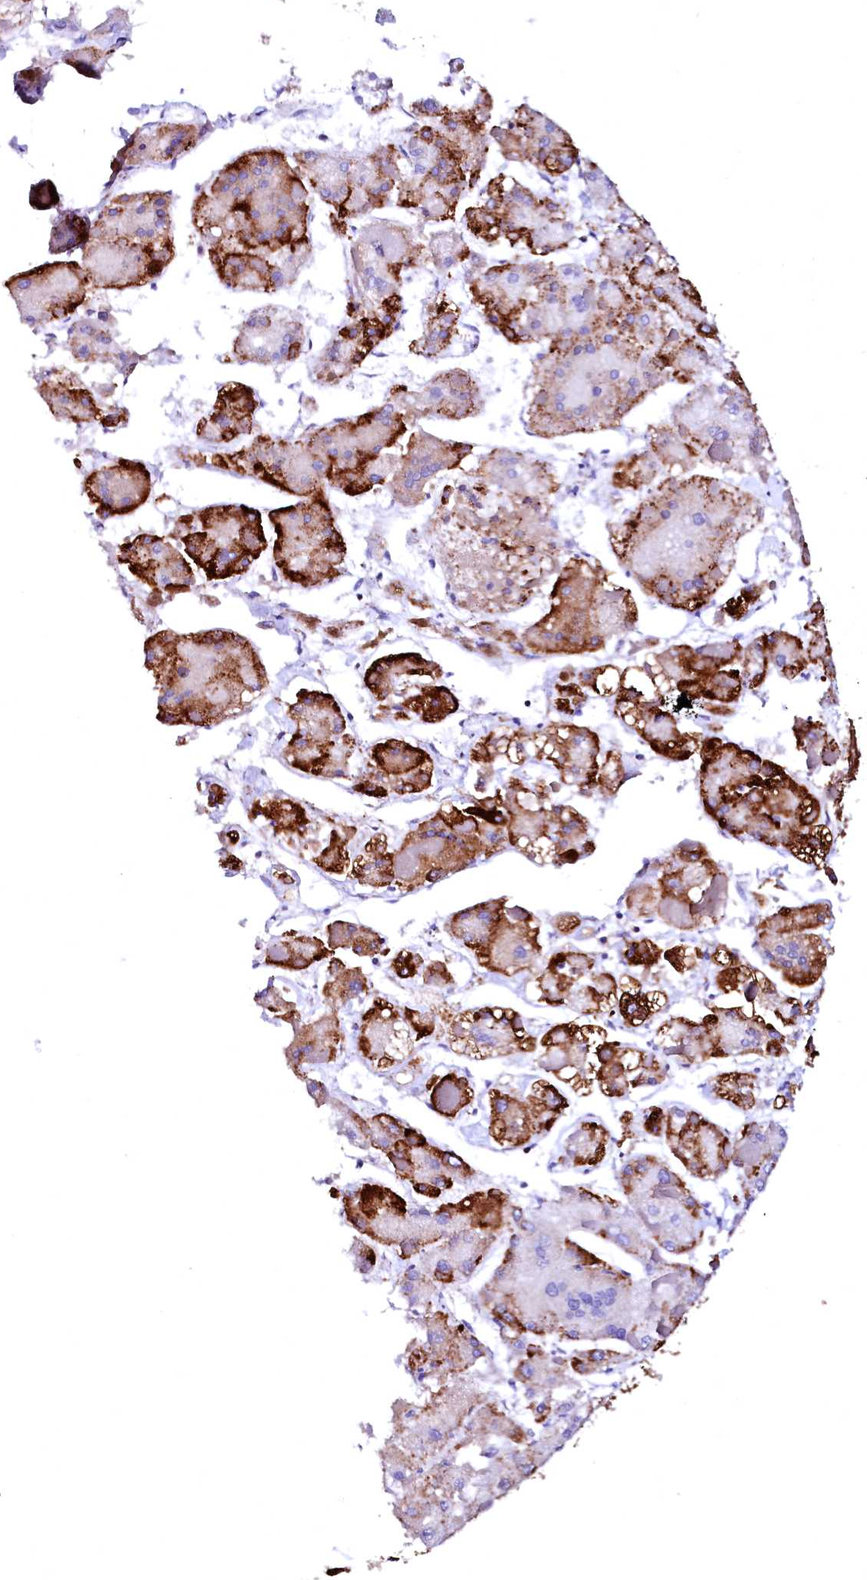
{"staining": {"intensity": "strong", "quantity": "25%-75%", "location": "cytoplasmic/membranous"}, "tissue": "liver cancer", "cell_type": "Tumor cells", "image_type": "cancer", "snomed": [{"axis": "morphology", "description": "Carcinoma, Hepatocellular, NOS"}, {"axis": "topography", "description": "Liver"}], "caption": "Immunohistochemistry histopathology image of neoplastic tissue: human liver cancer (hepatocellular carcinoma) stained using immunohistochemistry (IHC) exhibits high levels of strong protein expression localized specifically in the cytoplasmic/membranous of tumor cells, appearing as a cytoplasmic/membranous brown color.", "gene": "DERL1", "patient": {"sex": "female", "age": 73}}